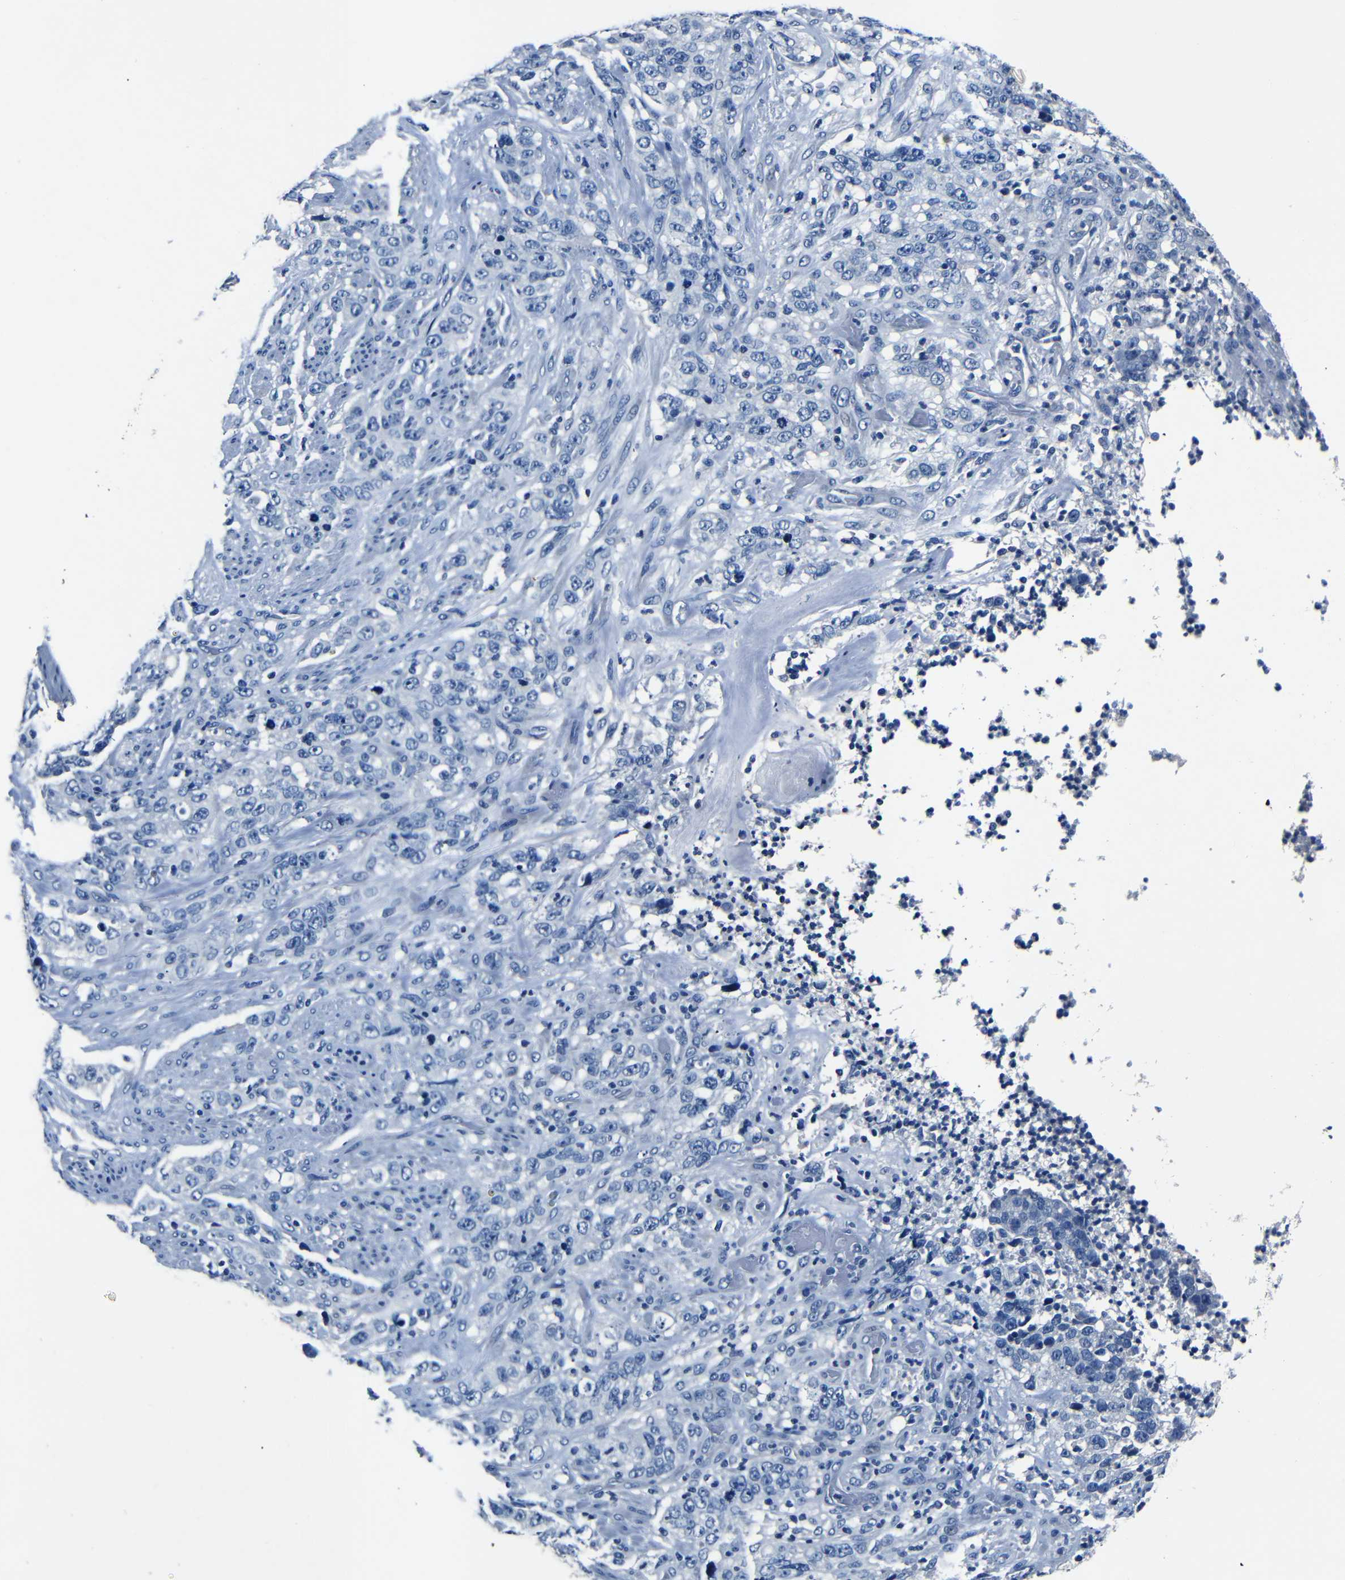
{"staining": {"intensity": "negative", "quantity": "none", "location": "none"}, "tissue": "stomach cancer", "cell_type": "Tumor cells", "image_type": "cancer", "snomed": [{"axis": "morphology", "description": "Adenocarcinoma, NOS"}, {"axis": "topography", "description": "Stomach"}], "caption": "A histopathology image of stomach adenocarcinoma stained for a protein demonstrates no brown staining in tumor cells.", "gene": "NCMAP", "patient": {"sex": "male", "age": 48}}